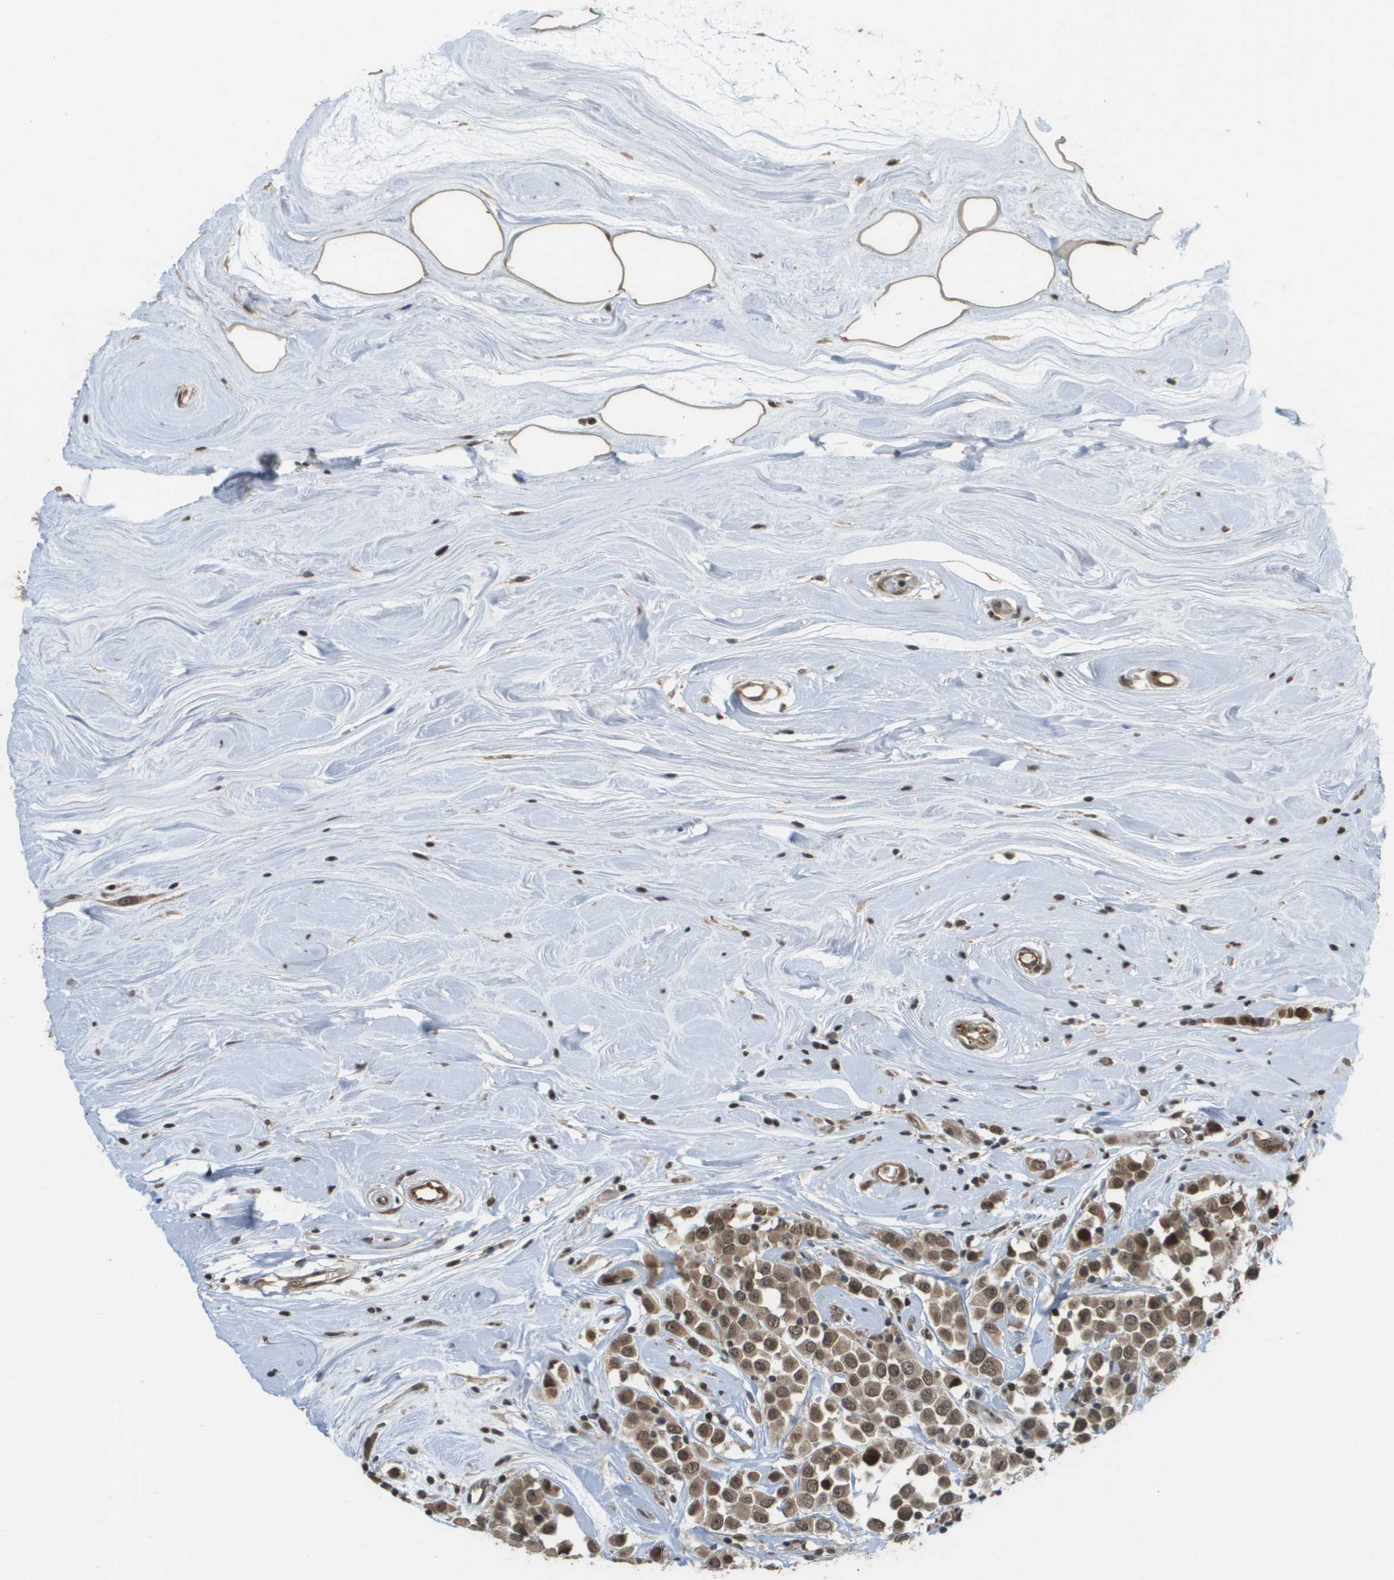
{"staining": {"intensity": "moderate", "quantity": ">75%", "location": "cytoplasmic/membranous,nuclear"}, "tissue": "breast cancer", "cell_type": "Tumor cells", "image_type": "cancer", "snomed": [{"axis": "morphology", "description": "Duct carcinoma"}, {"axis": "topography", "description": "Breast"}], "caption": "Immunohistochemistry of breast cancer exhibits medium levels of moderate cytoplasmic/membranous and nuclear staining in approximately >75% of tumor cells. (DAB (3,3'-diaminobenzidine) IHC with brightfield microscopy, high magnification).", "gene": "KAT5", "patient": {"sex": "female", "age": 61}}